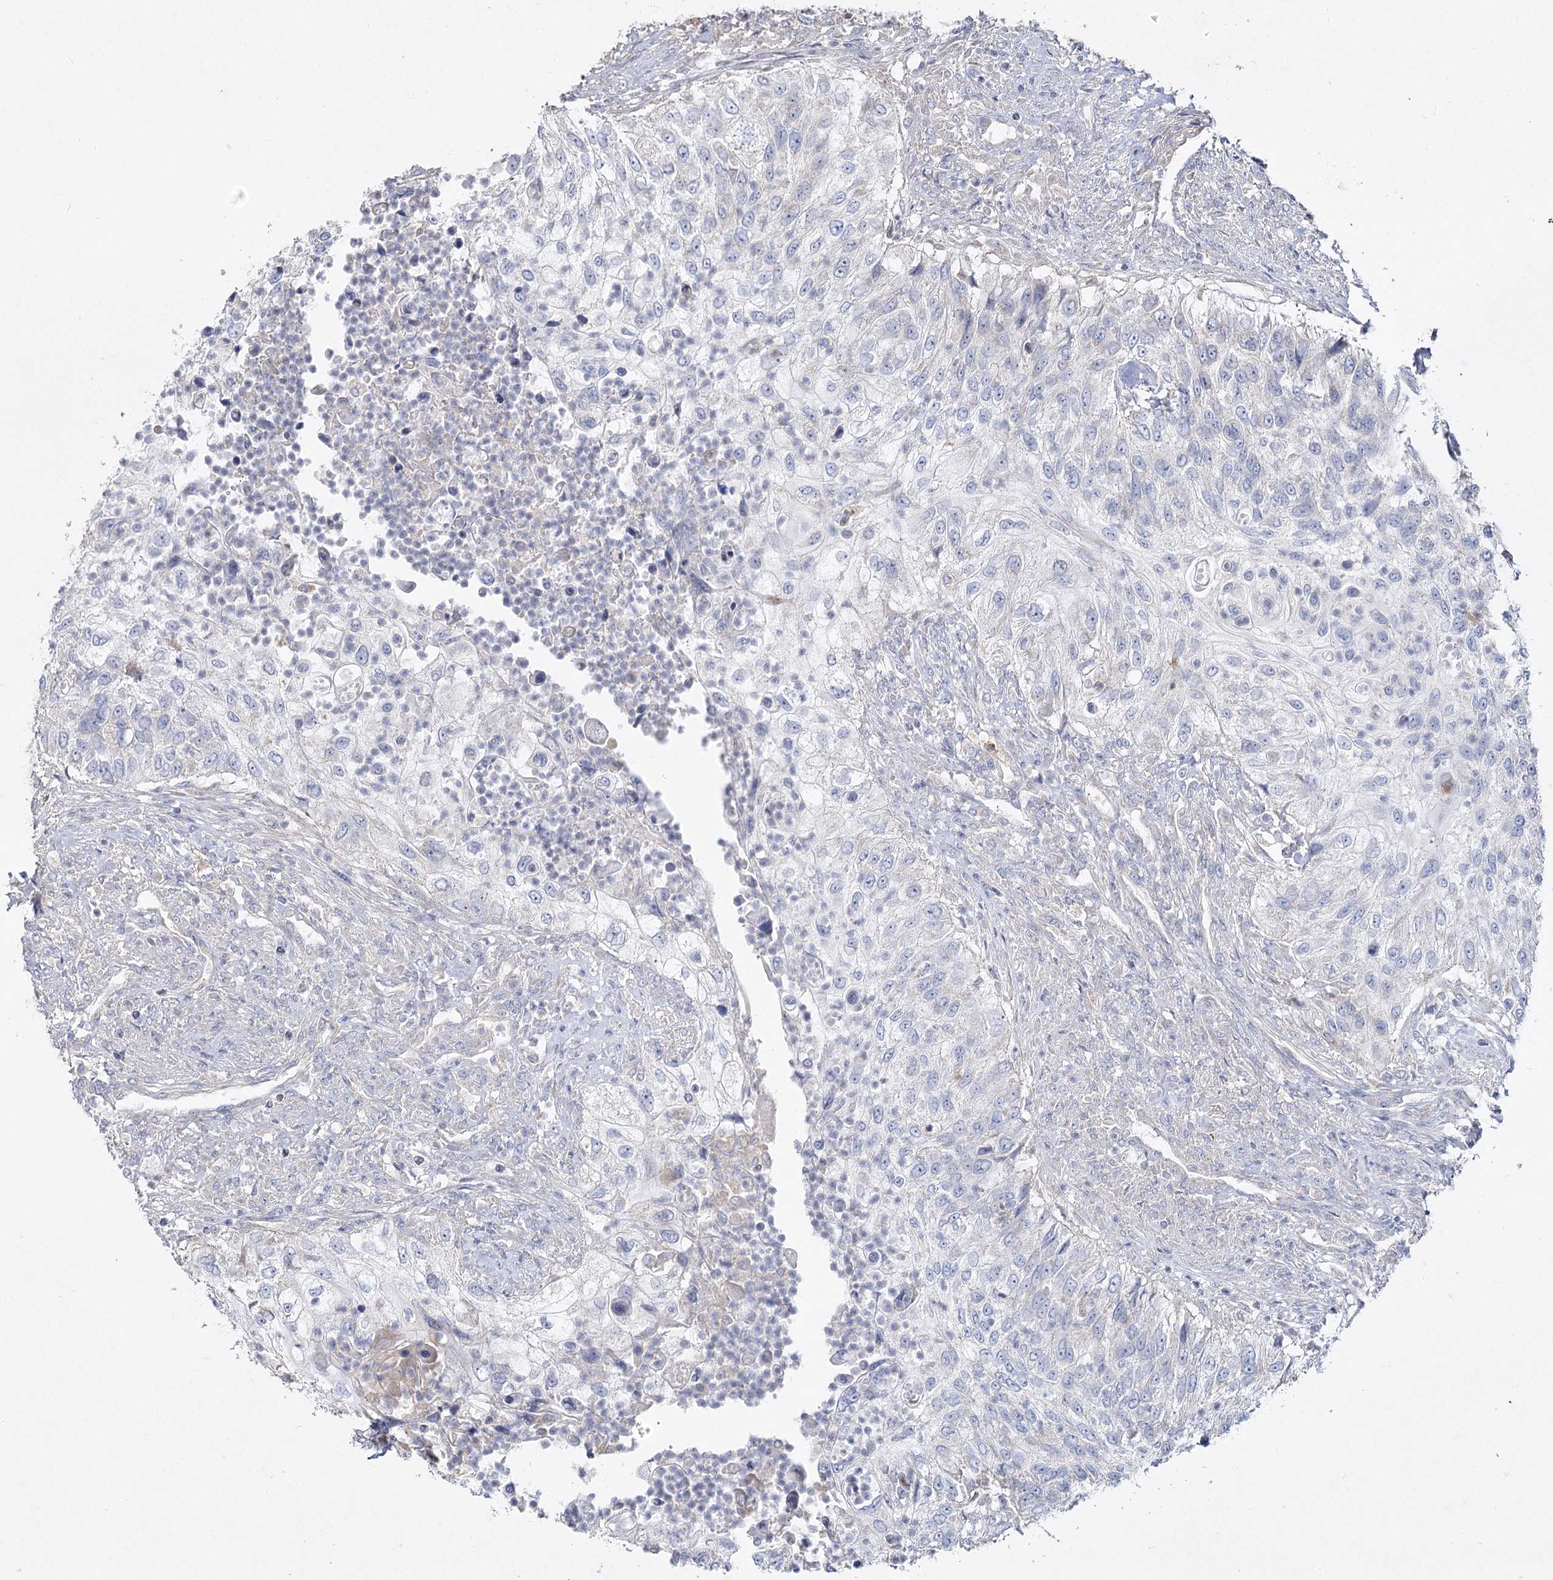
{"staining": {"intensity": "negative", "quantity": "none", "location": "none"}, "tissue": "urothelial cancer", "cell_type": "Tumor cells", "image_type": "cancer", "snomed": [{"axis": "morphology", "description": "Urothelial carcinoma, High grade"}, {"axis": "topography", "description": "Urinary bladder"}], "caption": "Tumor cells are negative for brown protein staining in urothelial cancer. Nuclei are stained in blue.", "gene": "TMEM187", "patient": {"sex": "female", "age": 60}}